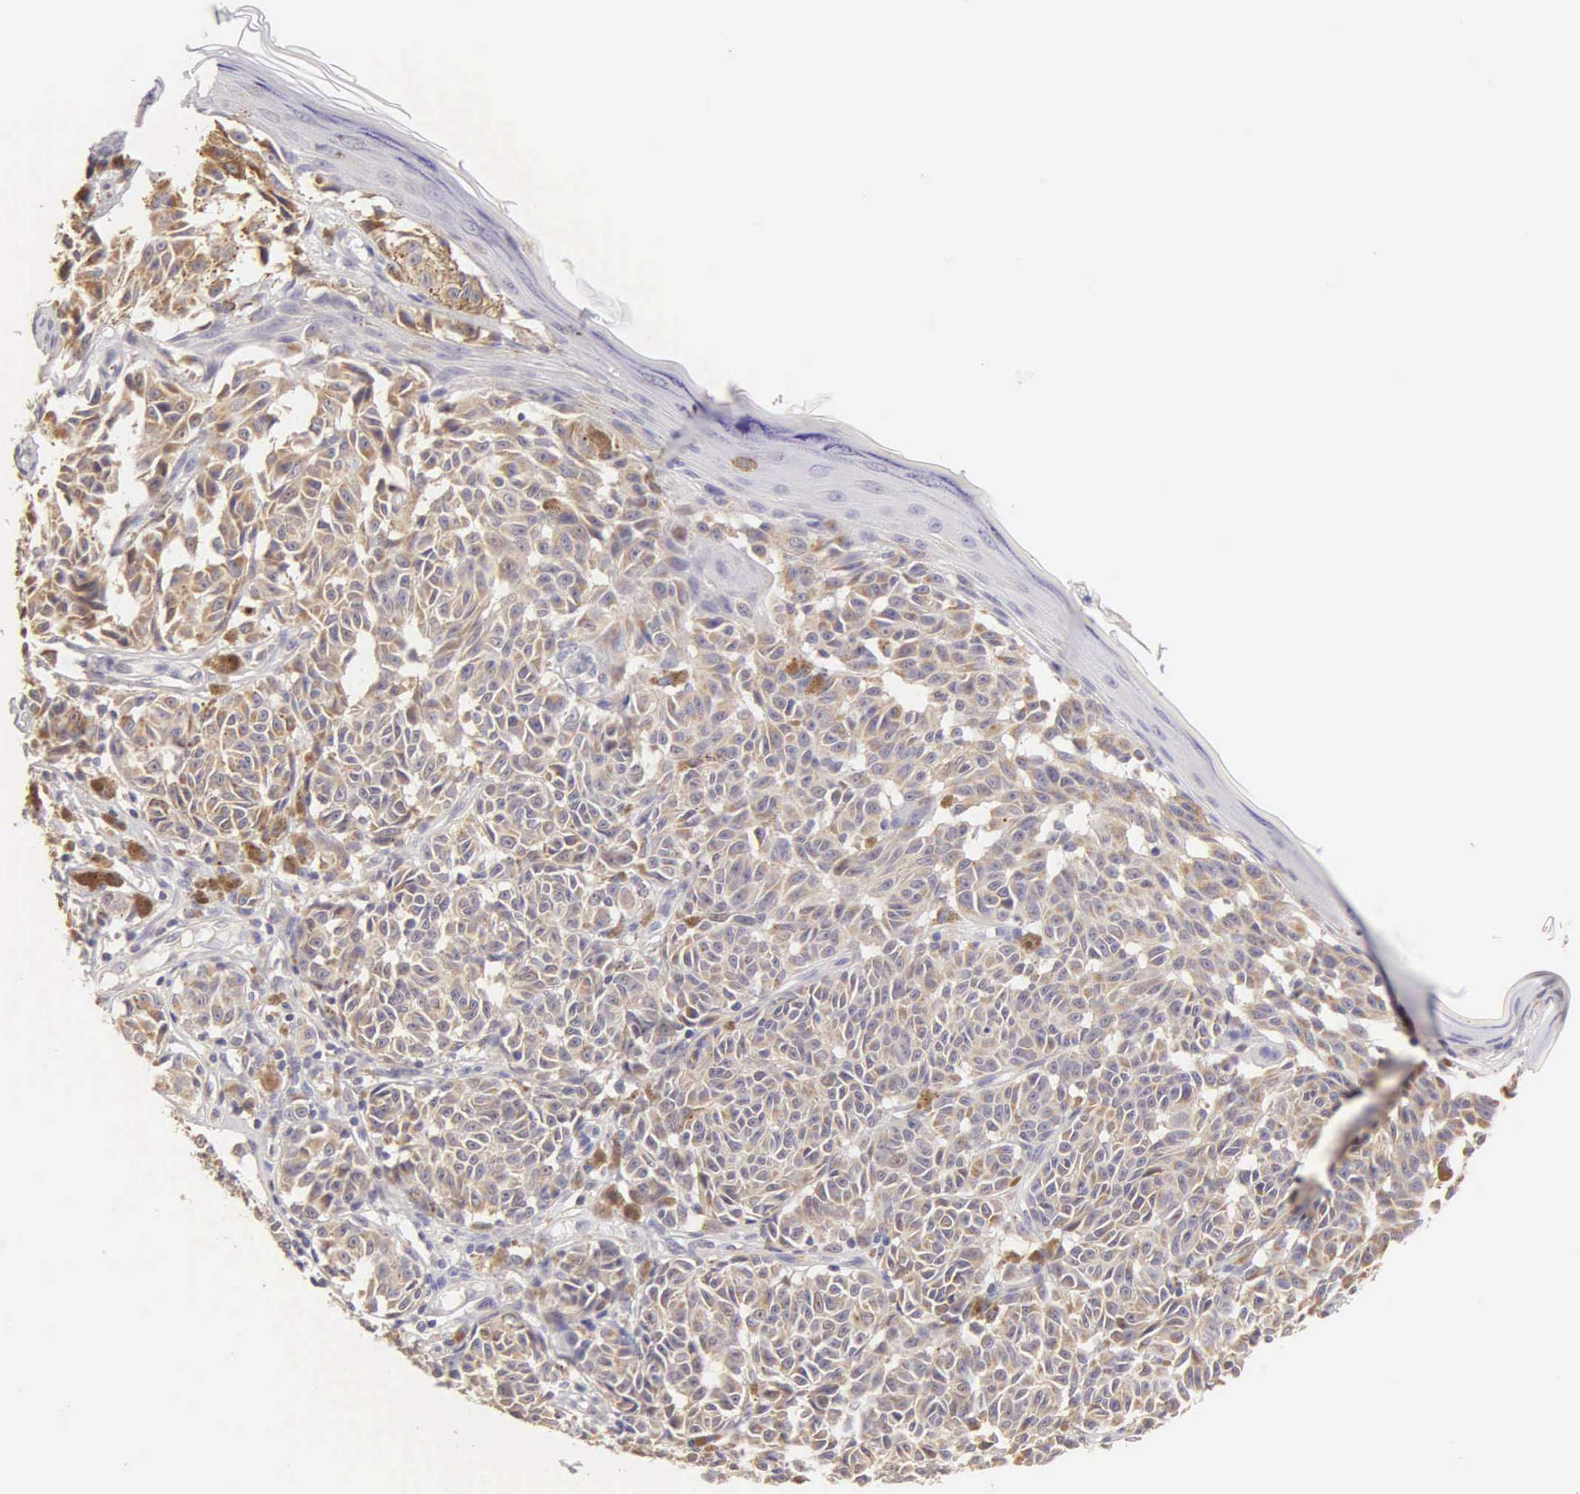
{"staining": {"intensity": "weak", "quantity": ">75%", "location": "cytoplasmic/membranous"}, "tissue": "melanoma", "cell_type": "Tumor cells", "image_type": "cancer", "snomed": [{"axis": "morphology", "description": "Malignant melanoma, NOS"}, {"axis": "topography", "description": "Skin"}], "caption": "High-power microscopy captured an immunohistochemistry micrograph of malignant melanoma, revealing weak cytoplasmic/membranous staining in about >75% of tumor cells.", "gene": "ESR1", "patient": {"sex": "male", "age": 49}}